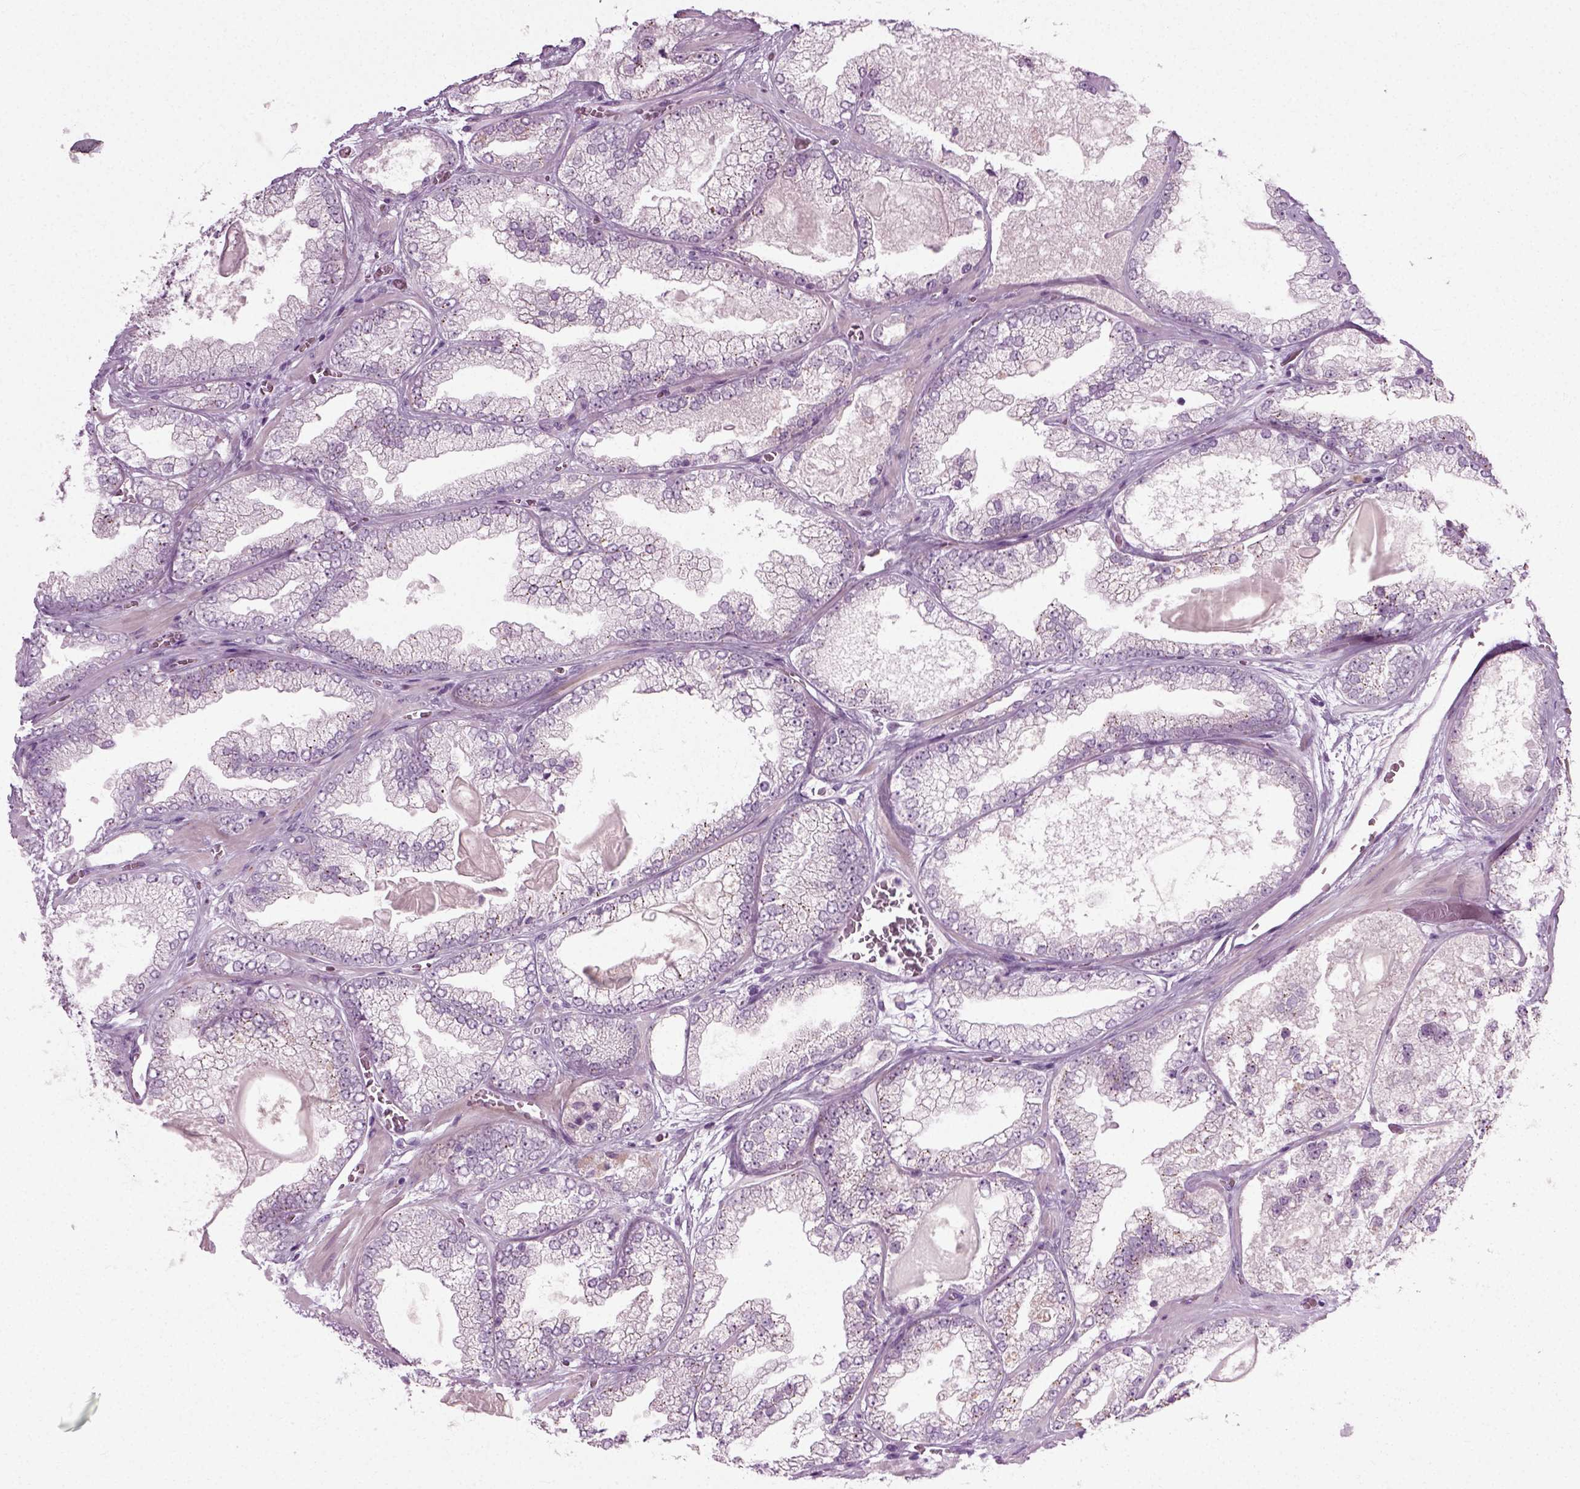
{"staining": {"intensity": "negative", "quantity": "none", "location": "none"}, "tissue": "prostate cancer", "cell_type": "Tumor cells", "image_type": "cancer", "snomed": [{"axis": "morphology", "description": "Adenocarcinoma, Low grade"}, {"axis": "topography", "description": "Prostate"}], "caption": "Immunohistochemical staining of prostate adenocarcinoma (low-grade) exhibits no significant staining in tumor cells. (DAB (3,3'-diaminobenzidine) immunohistochemistry visualized using brightfield microscopy, high magnification).", "gene": "SCG5", "patient": {"sex": "male", "age": 57}}